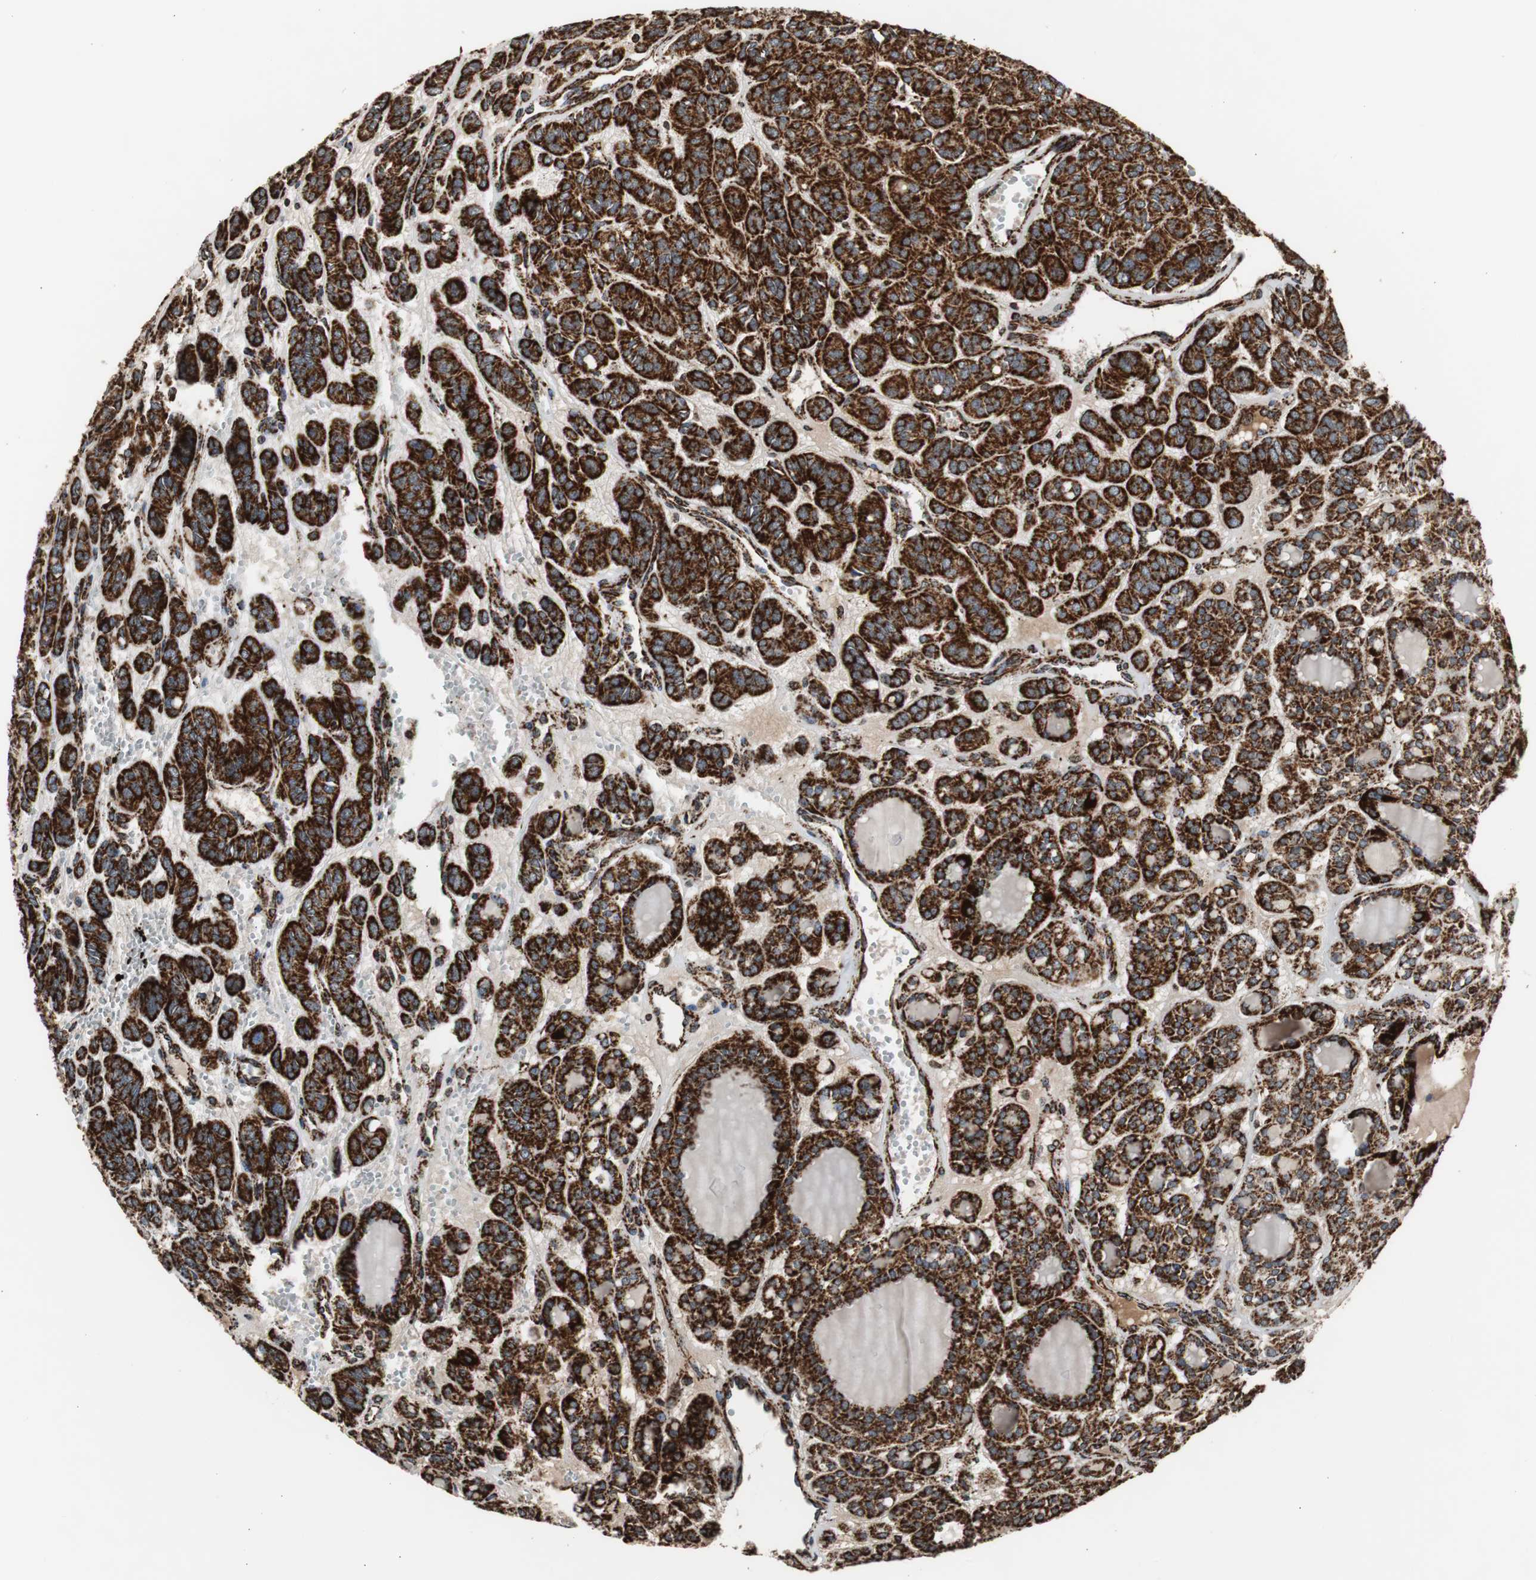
{"staining": {"intensity": "strong", "quantity": ">75%", "location": "cytoplasmic/membranous"}, "tissue": "thyroid cancer", "cell_type": "Tumor cells", "image_type": "cancer", "snomed": [{"axis": "morphology", "description": "Follicular adenoma carcinoma, NOS"}, {"axis": "topography", "description": "Thyroid gland"}], "caption": "Immunohistochemistry (IHC) staining of thyroid cancer, which shows high levels of strong cytoplasmic/membranous expression in about >75% of tumor cells indicating strong cytoplasmic/membranous protein staining. The staining was performed using DAB (brown) for protein detection and nuclei were counterstained in hematoxylin (blue).", "gene": "HSPA9", "patient": {"sex": "female", "age": 71}}